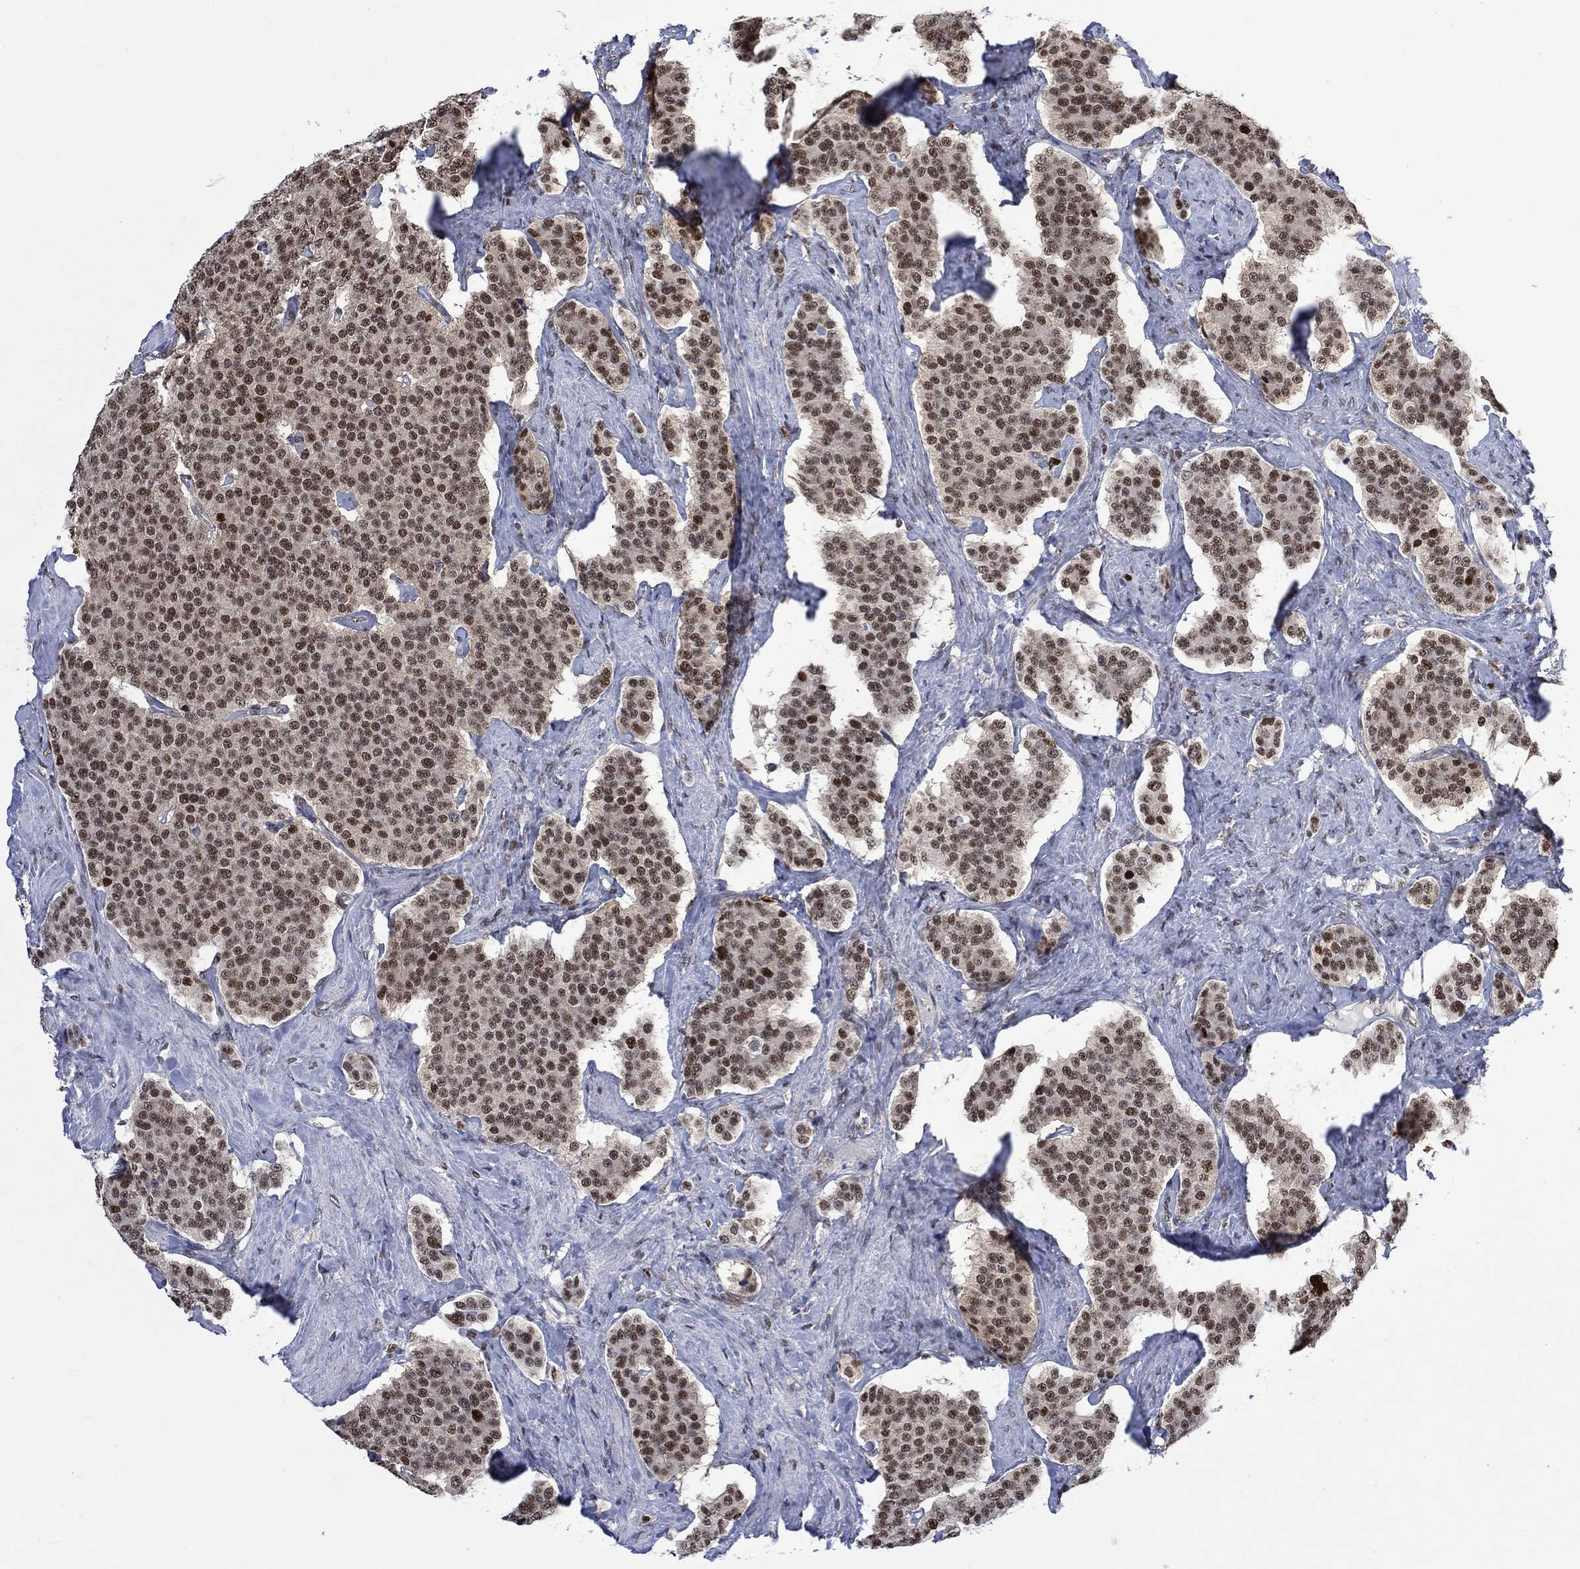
{"staining": {"intensity": "moderate", "quantity": ">75%", "location": "nuclear"}, "tissue": "carcinoid", "cell_type": "Tumor cells", "image_type": "cancer", "snomed": [{"axis": "morphology", "description": "Carcinoid, malignant, NOS"}, {"axis": "topography", "description": "Small intestine"}], "caption": "Protein analysis of malignant carcinoid tissue displays moderate nuclear staining in about >75% of tumor cells.", "gene": "RAD54L2", "patient": {"sex": "female", "age": 58}}